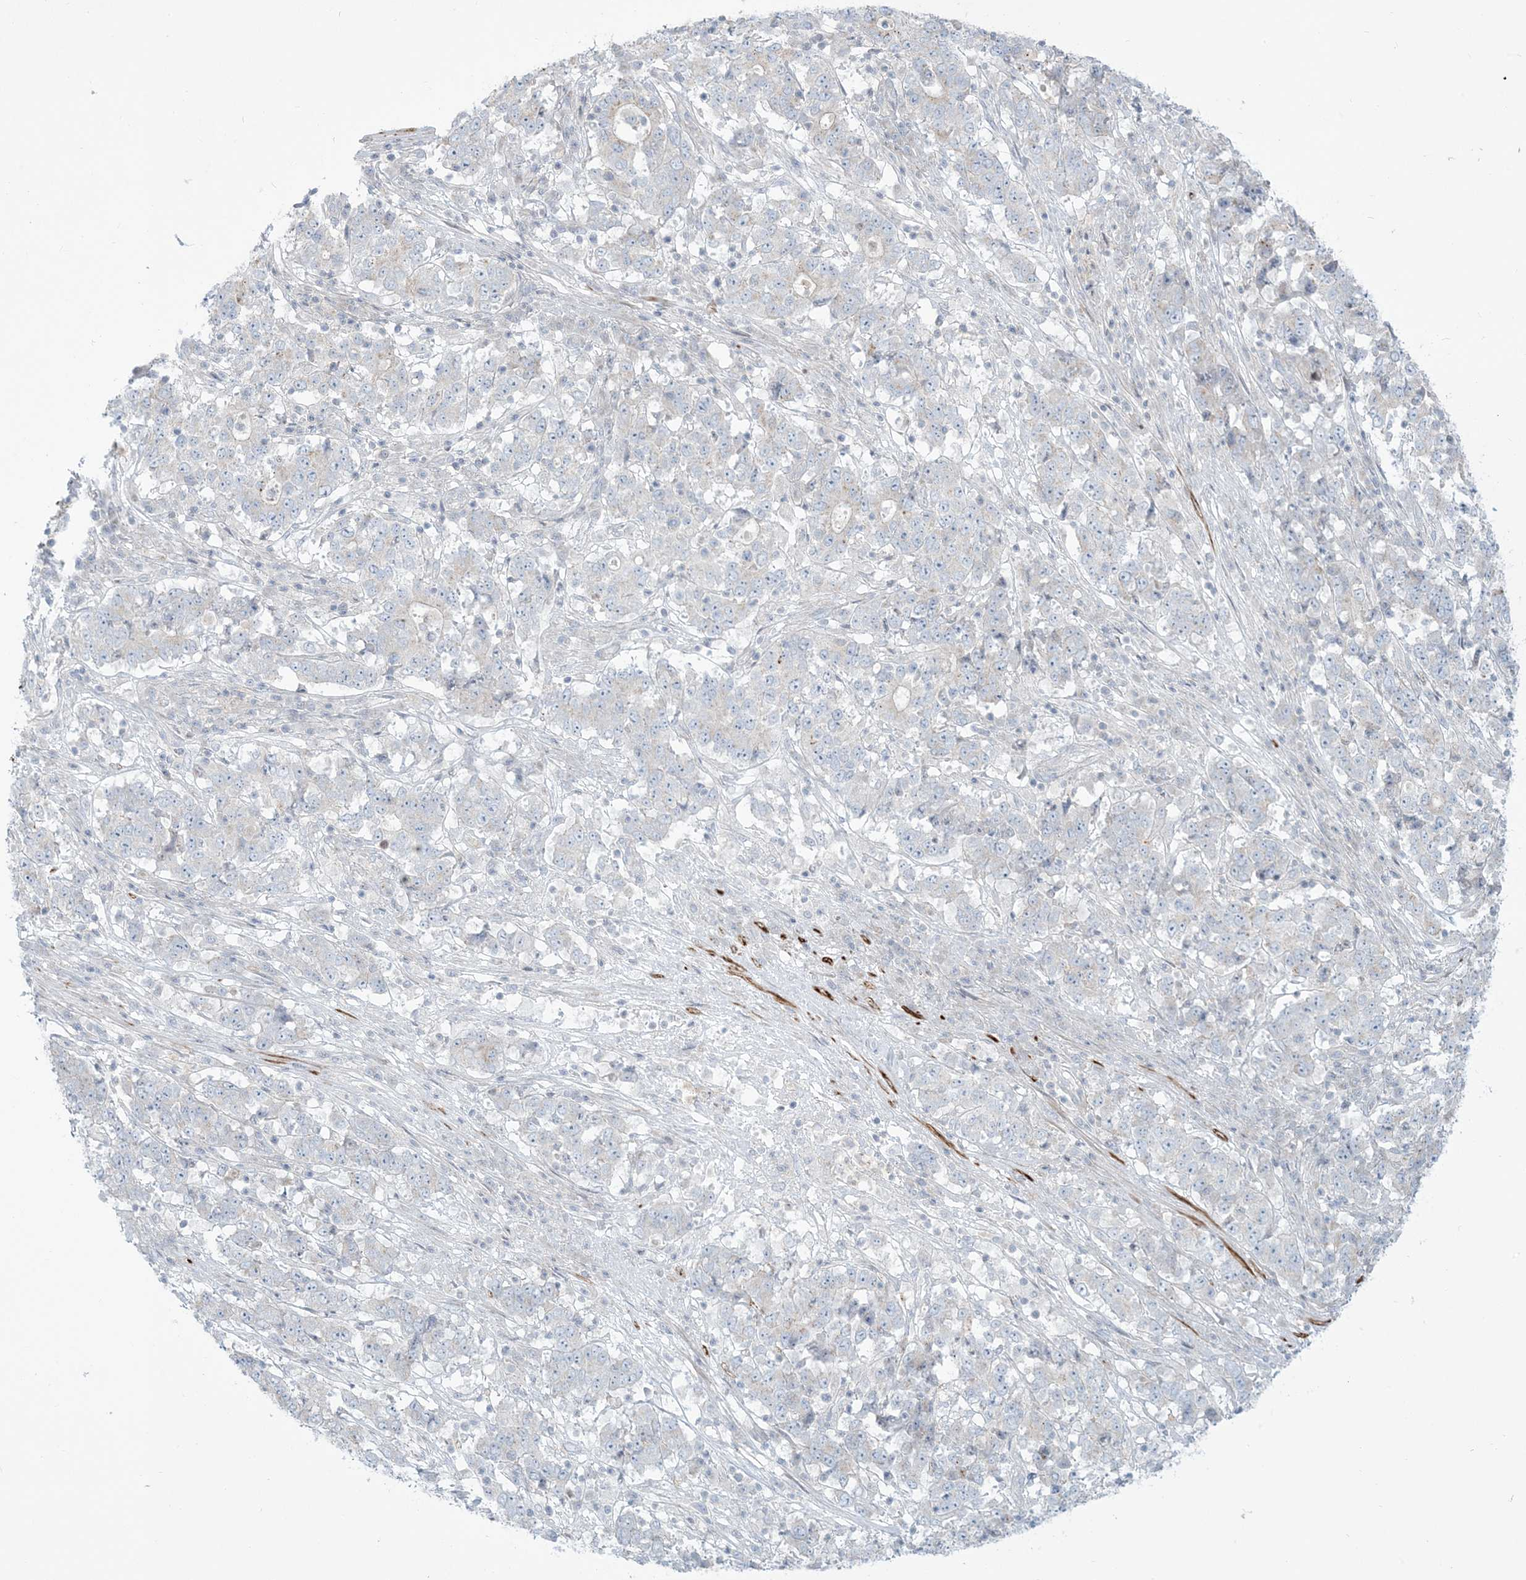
{"staining": {"intensity": "negative", "quantity": "none", "location": "none"}, "tissue": "stomach cancer", "cell_type": "Tumor cells", "image_type": "cancer", "snomed": [{"axis": "morphology", "description": "Adenocarcinoma, NOS"}, {"axis": "topography", "description": "Stomach"}], "caption": "Tumor cells show no significant positivity in stomach cancer (adenocarcinoma). Brightfield microscopy of IHC stained with DAB (3,3'-diaminobenzidine) (brown) and hematoxylin (blue), captured at high magnification.", "gene": "AFTPH", "patient": {"sex": "male", "age": 59}}